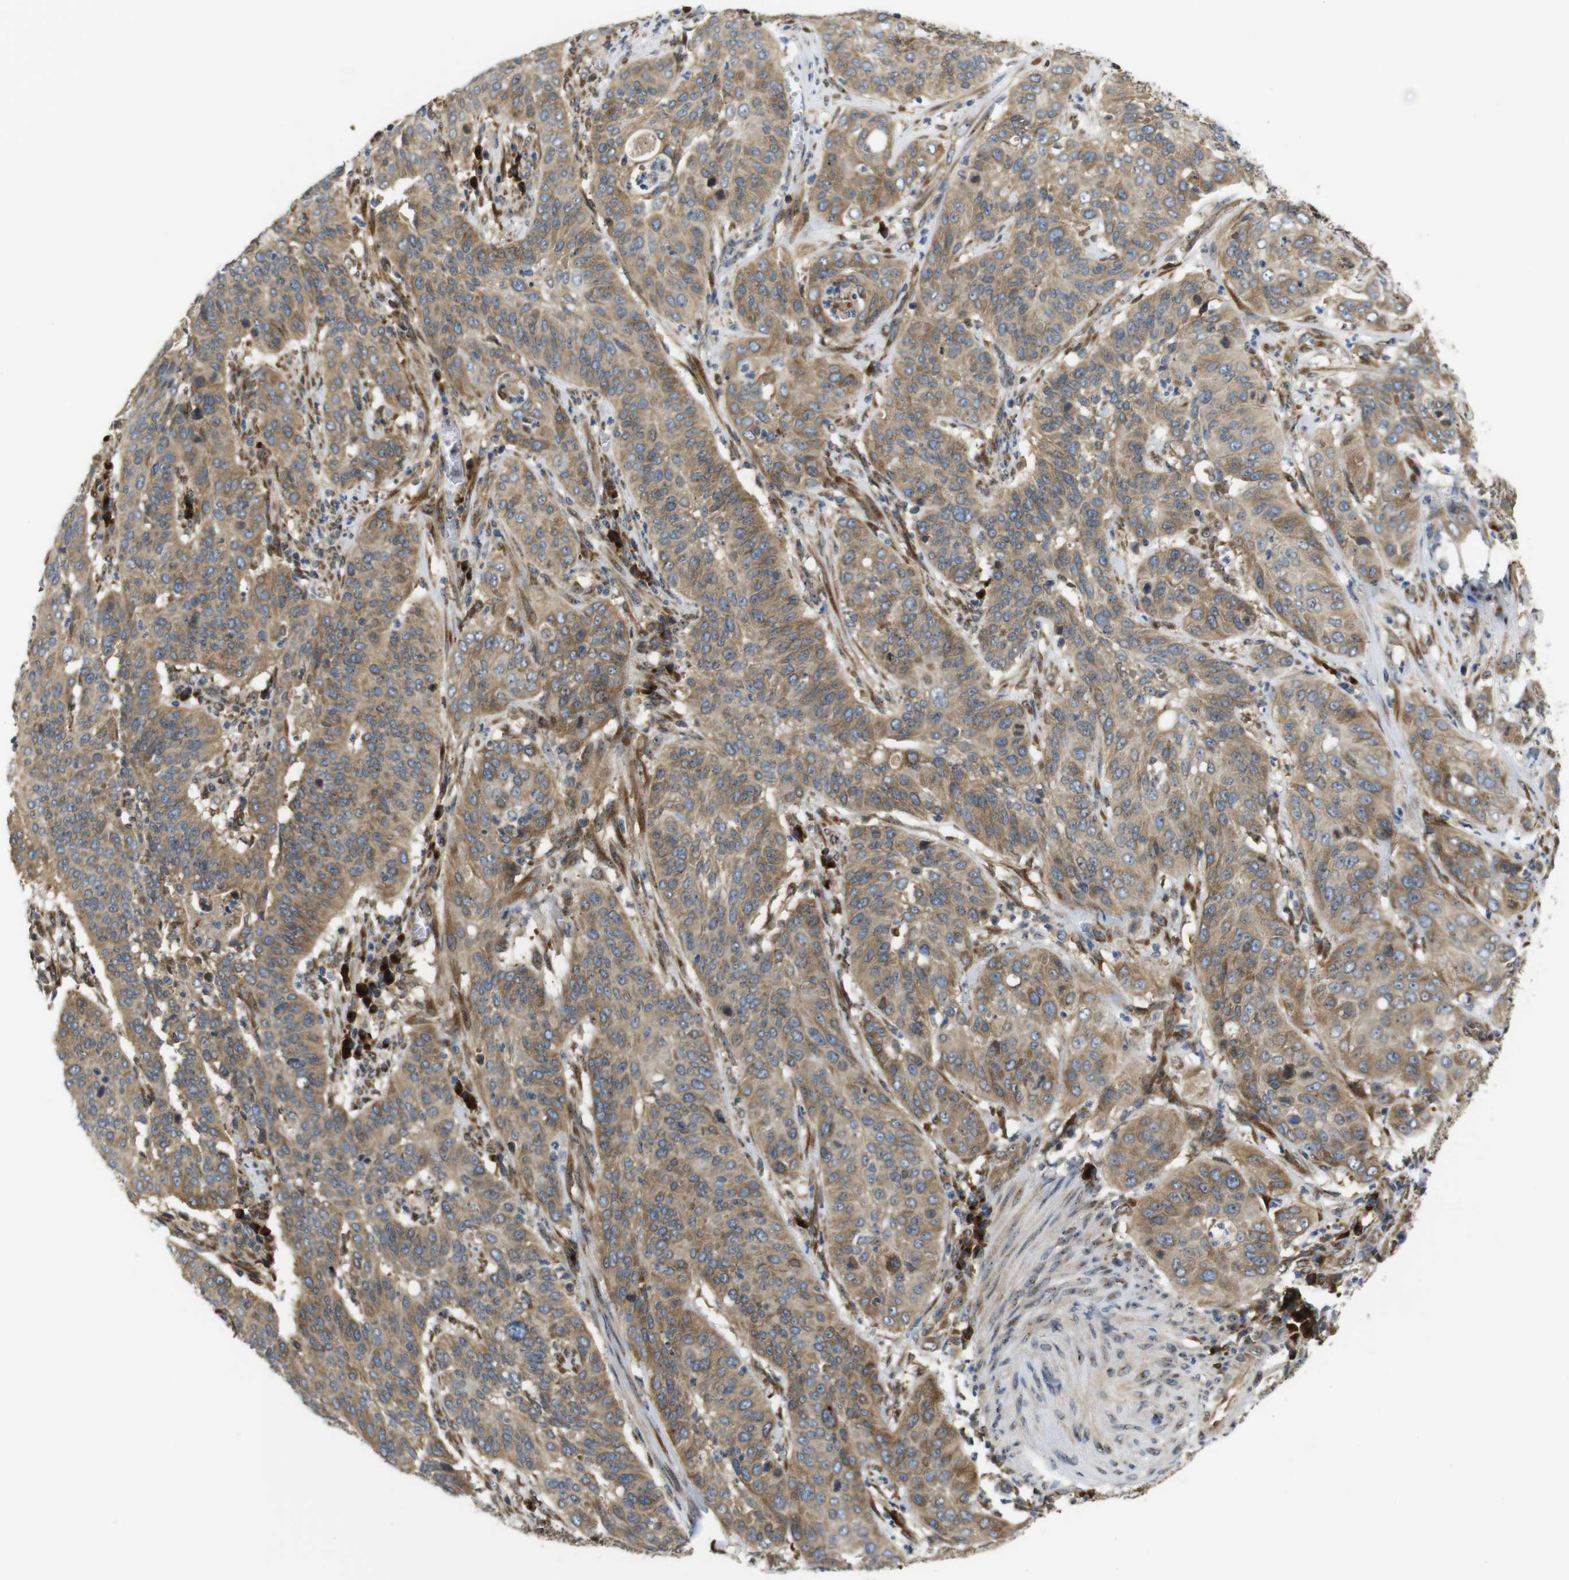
{"staining": {"intensity": "moderate", "quantity": ">75%", "location": "cytoplasmic/membranous"}, "tissue": "cervical cancer", "cell_type": "Tumor cells", "image_type": "cancer", "snomed": [{"axis": "morphology", "description": "Normal tissue, NOS"}, {"axis": "morphology", "description": "Squamous cell carcinoma, NOS"}, {"axis": "topography", "description": "Cervix"}], "caption": "High-magnification brightfield microscopy of cervical cancer stained with DAB (3,3'-diaminobenzidine) (brown) and counterstained with hematoxylin (blue). tumor cells exhibit moderate cytoplasmic/membranous staining is seen in about>75% of cells.", "gene": "TMEM143", "patient": {"sex": "female", "age": 39}}